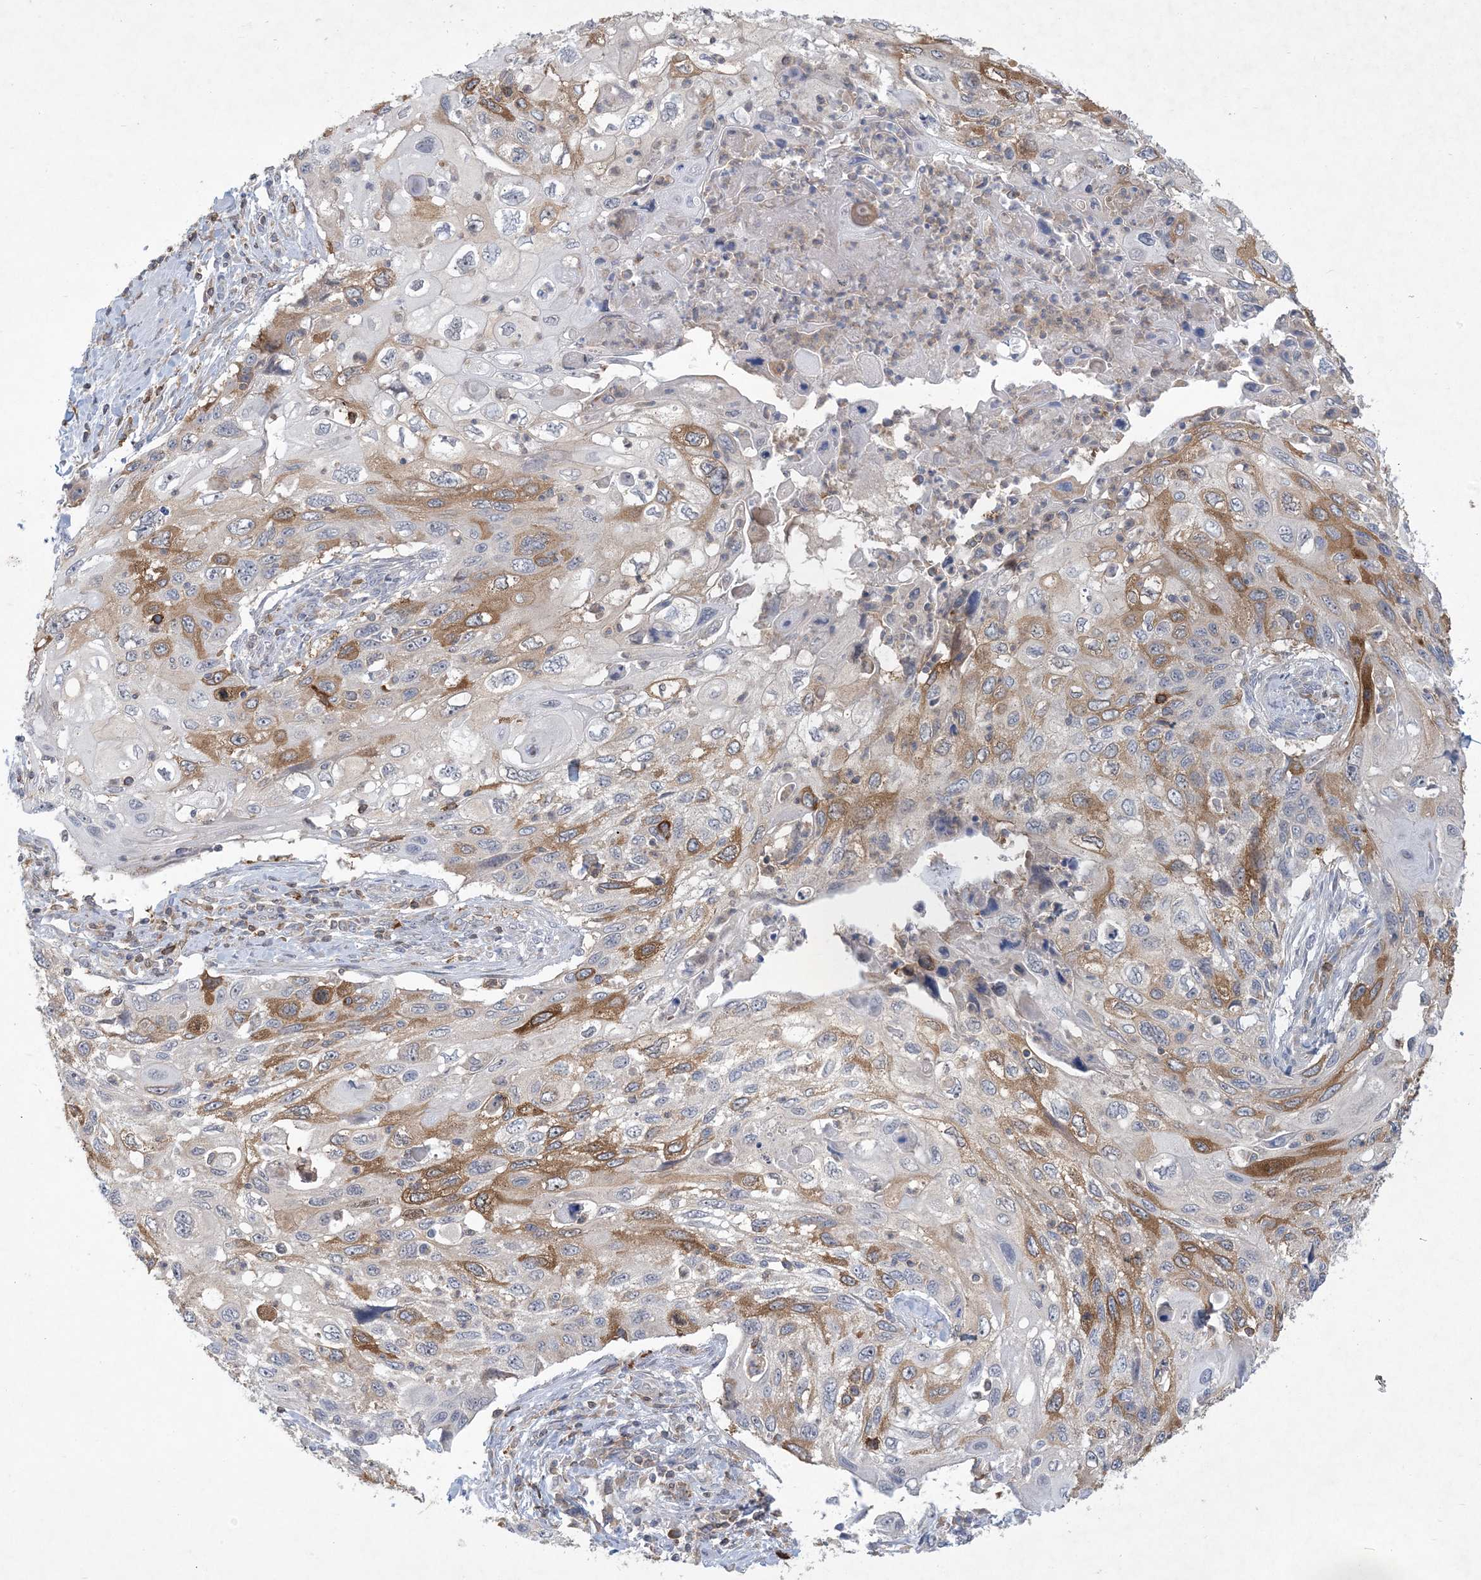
{"staining": {"intensity": "moderate", "quantity": "25%-75%", "location": "cytoplasmic/membranous"}, "tissue": "cervical cancer", "cell_type": "Tumor cells", "image_type": "cancer", "snomed": [{"axis": "morphology", "description": "Squamous cell carcinoma, NOS"}, {"axis": "topography", "description": "Cervix"}], "caption": "Human cervical cancer (squamous cell carcinoma) stained with a brown dye reveals moderate cytoplasmic/membranous positive expression in about 25%-75% of tumor cells.", "gene": "AOC1", "patient": {"sex": "female", "age": 70}}